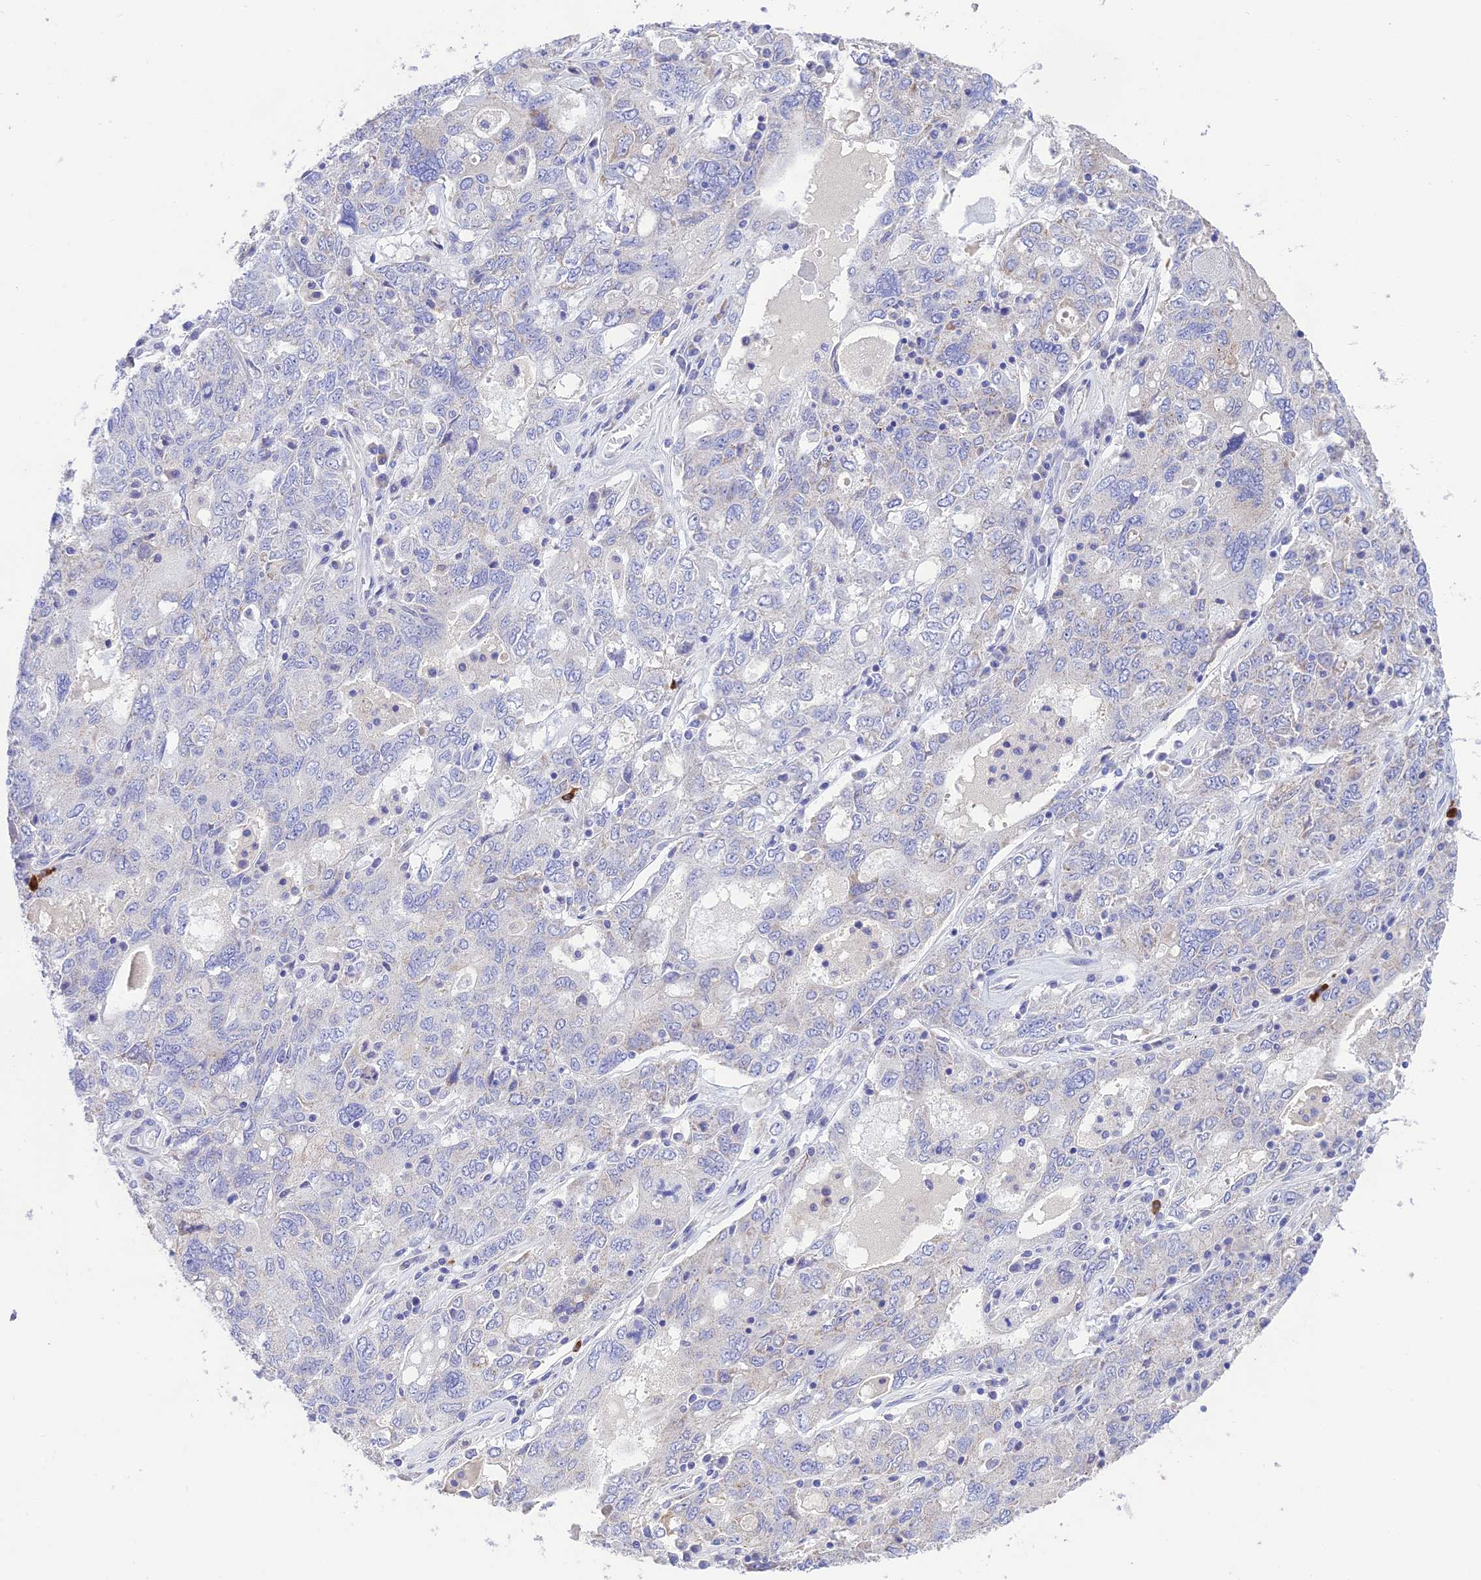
{"staining": {"intensity": "negative", "quantity": "none", "location": "none"}, "tissue": "ovarian cancer", "cell_type": "Tumor cells", "image_type": "cancer", "snomed": [{"axis": "morphology", "description": "Carcinoma, endometroid"}, {"axis": "topography", "description": "Ovary"}], "caption": "Endometroid carcinoma (ovarian) was stained to show a protein in brown. There is no significant expression in tumor cells.", "gene": "HSD17B2", "patient": {"sex": "female", "age": 62}}